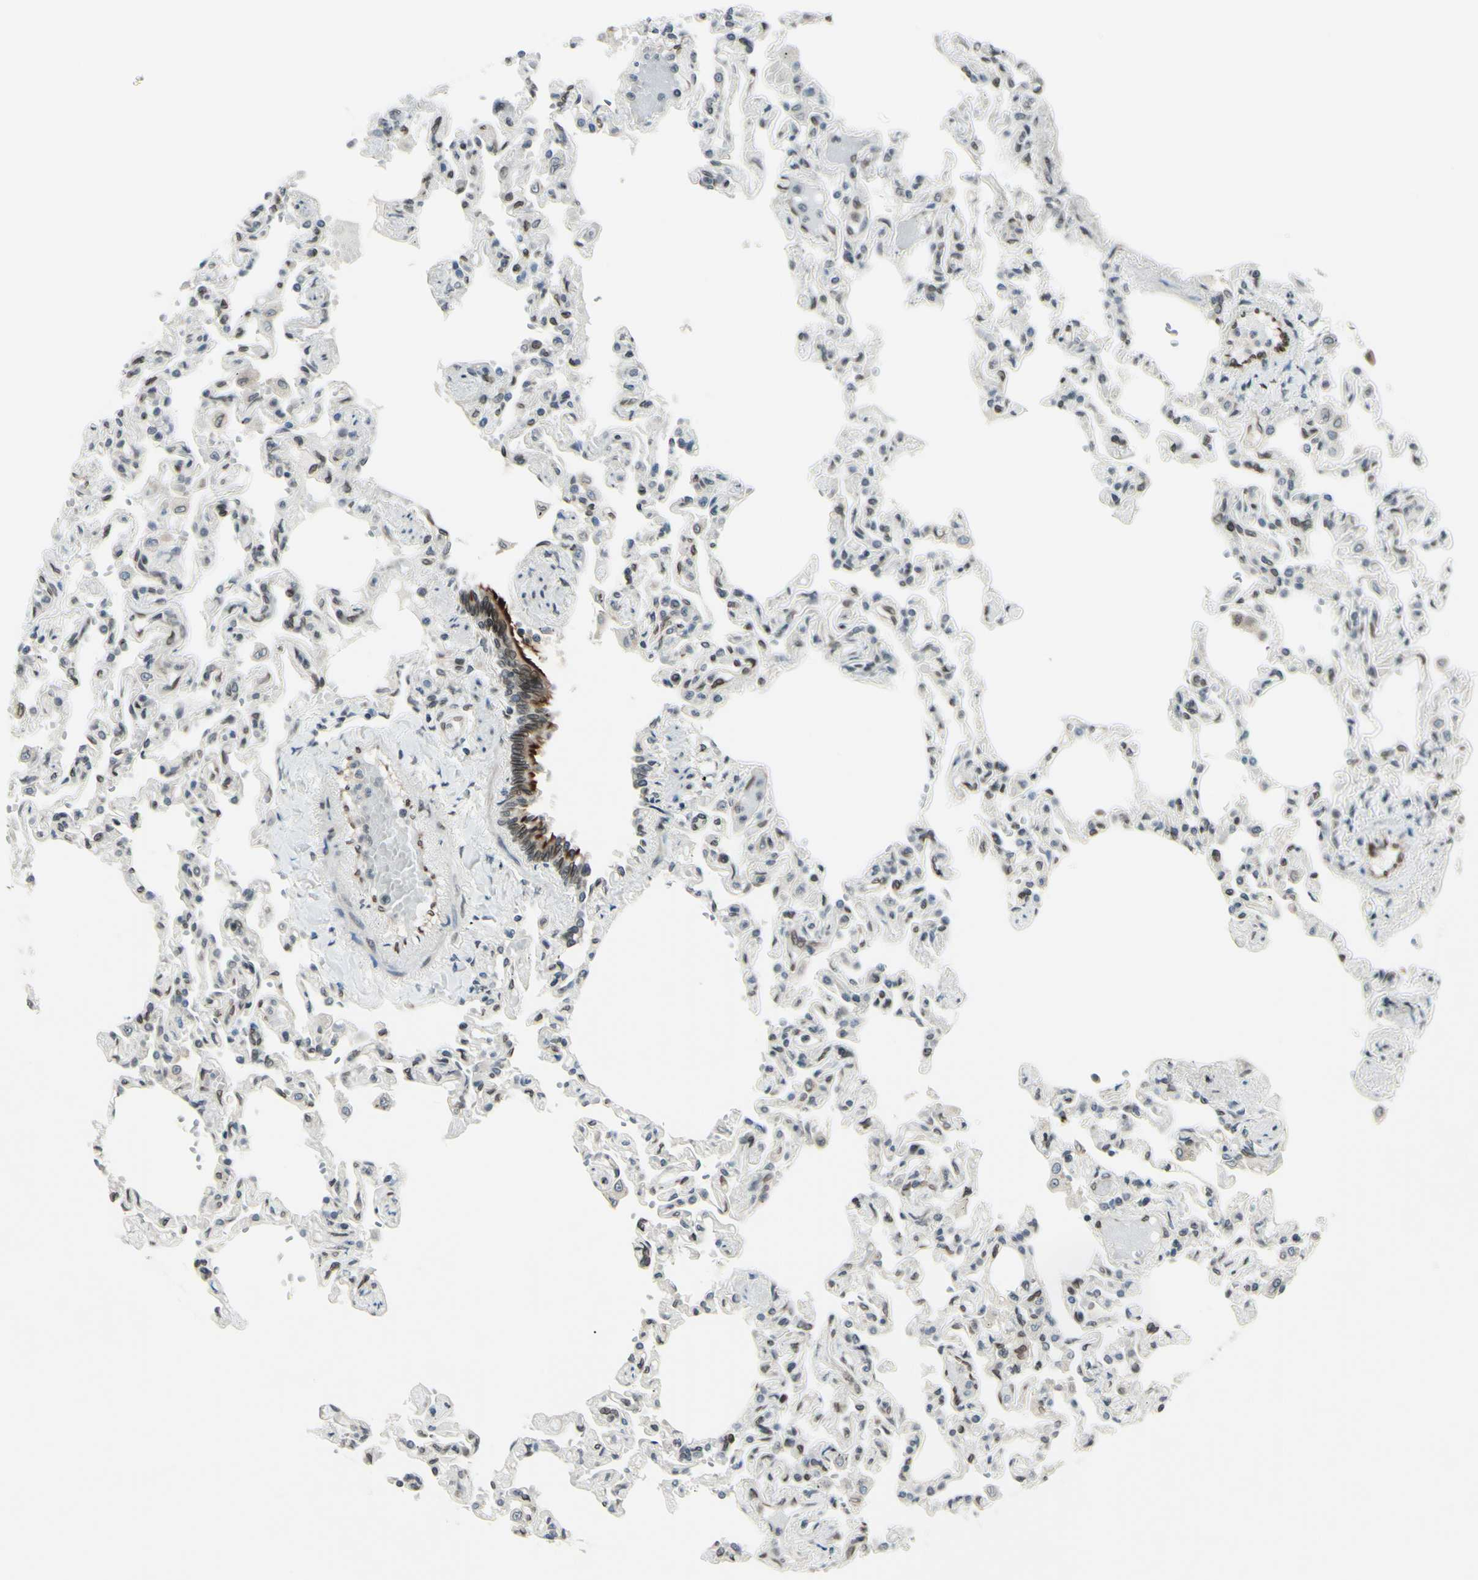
{"staining": {"intensity": "weak", "quantity": "<25%", "location": "cytoplasmic/membranous,nuclear"}, "tissue": "lung", "cell_type": "Alveolar cells", "image_type": "normal", "snomed": [{"axis": "morphology", "description": "Normal tissue, NOS"}, {"axis": "topography", "description": "Lung"}], "caption": "This is an immunohistochemistry (IHC) micrograph of normal lung. There is no positivity in alveolar cells.", "gene": "MLF2", "patient": {"sex": "male", "age": 21}}